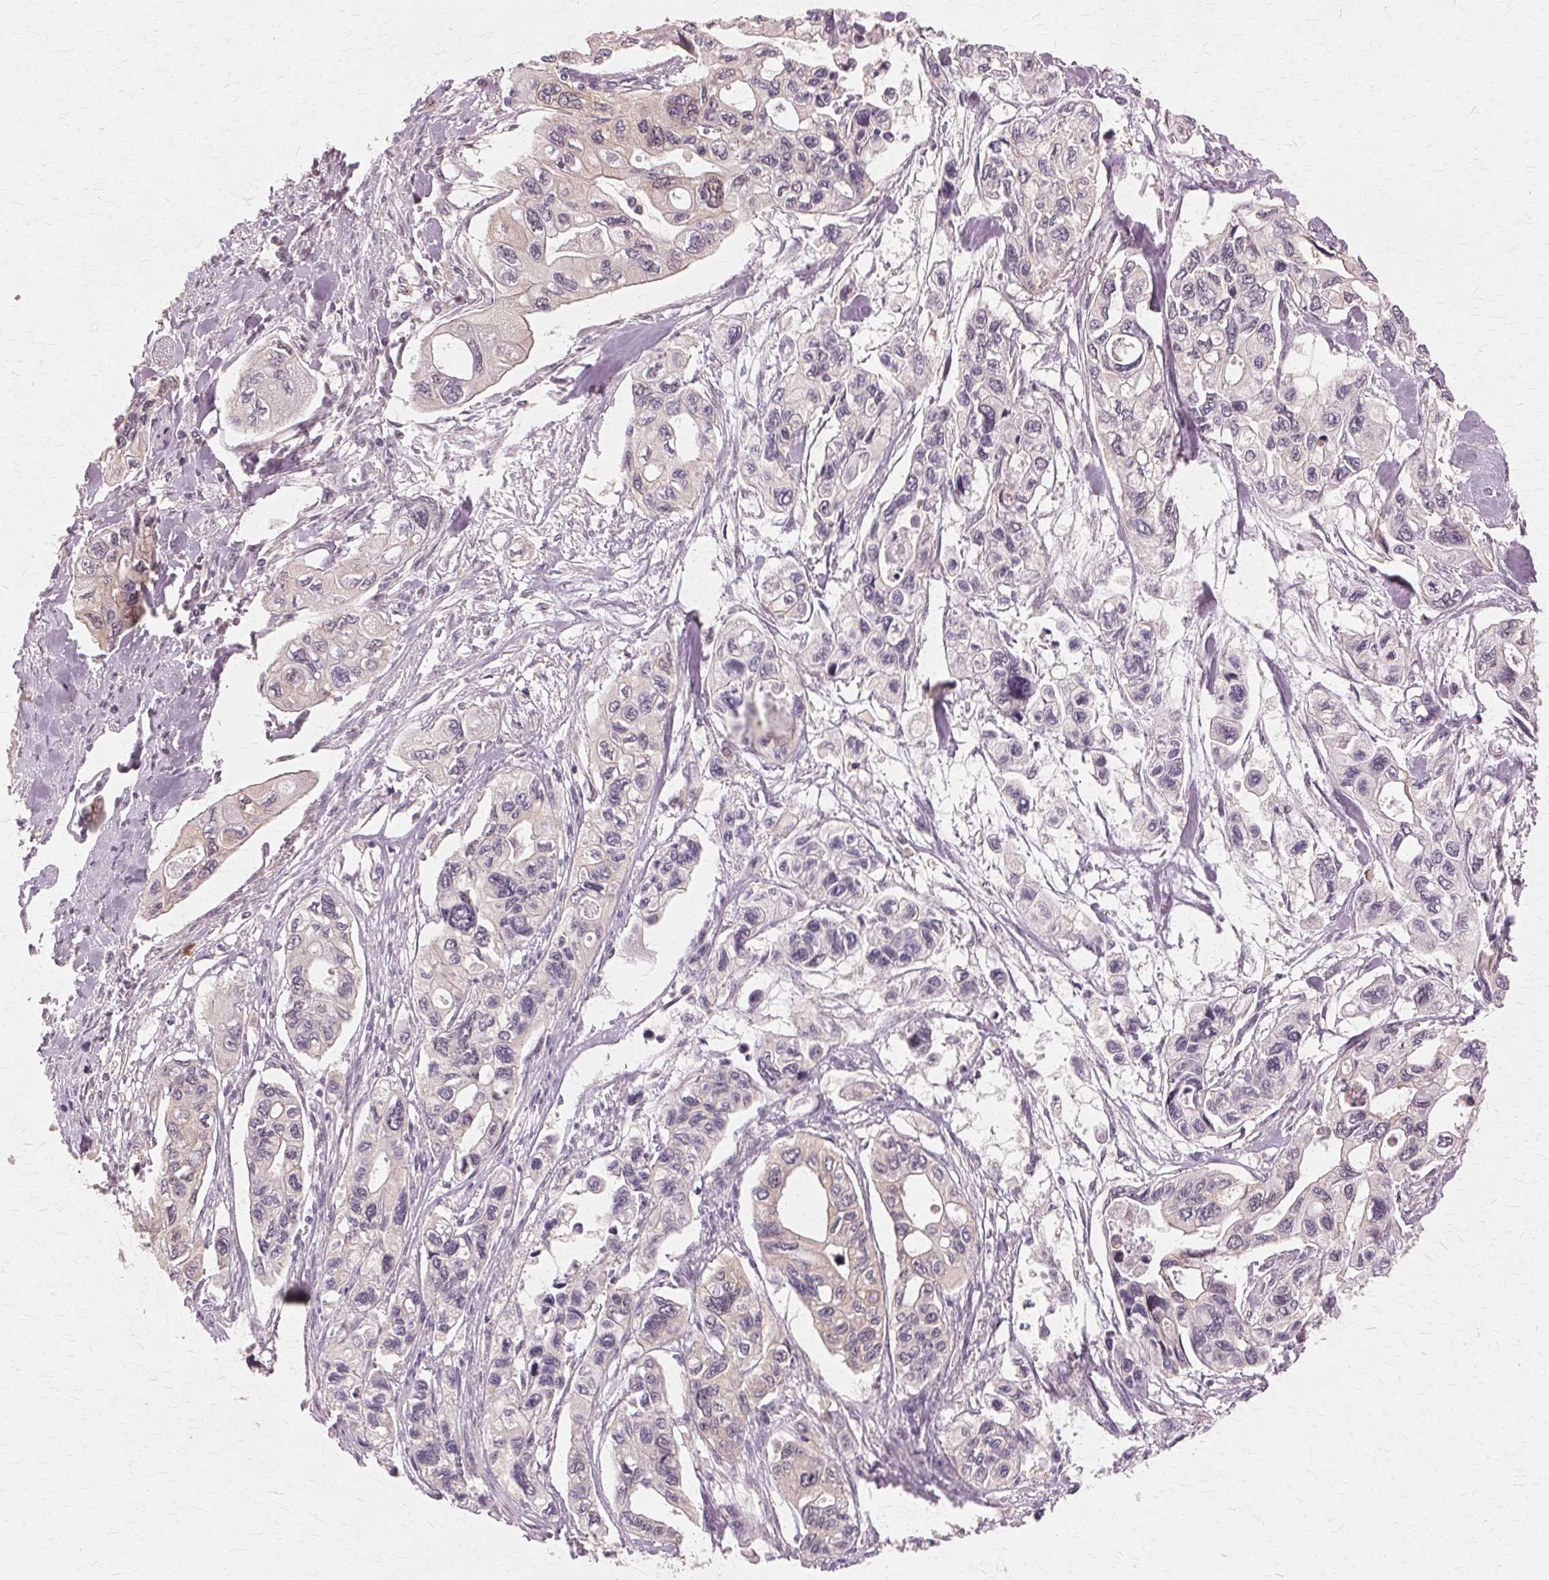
{"staining": {"intensity": "negative", "quantity": "none", "location": "none"}, "tissue": "pancreatic cancer", "cell_type": "Tumor cells", "image_type": "cancer", "snomed": [{"axis": "morphology", "description": "Adenocarcinoma, NOS"}, {"axis": "topography", "description": "Pancreas"}], "caption": "The micrograph demonstrates no staining of tumor cells in pancreatic cancer.", "gene": "PRMT5", "patient": {"sex": "female", "age": 76}}